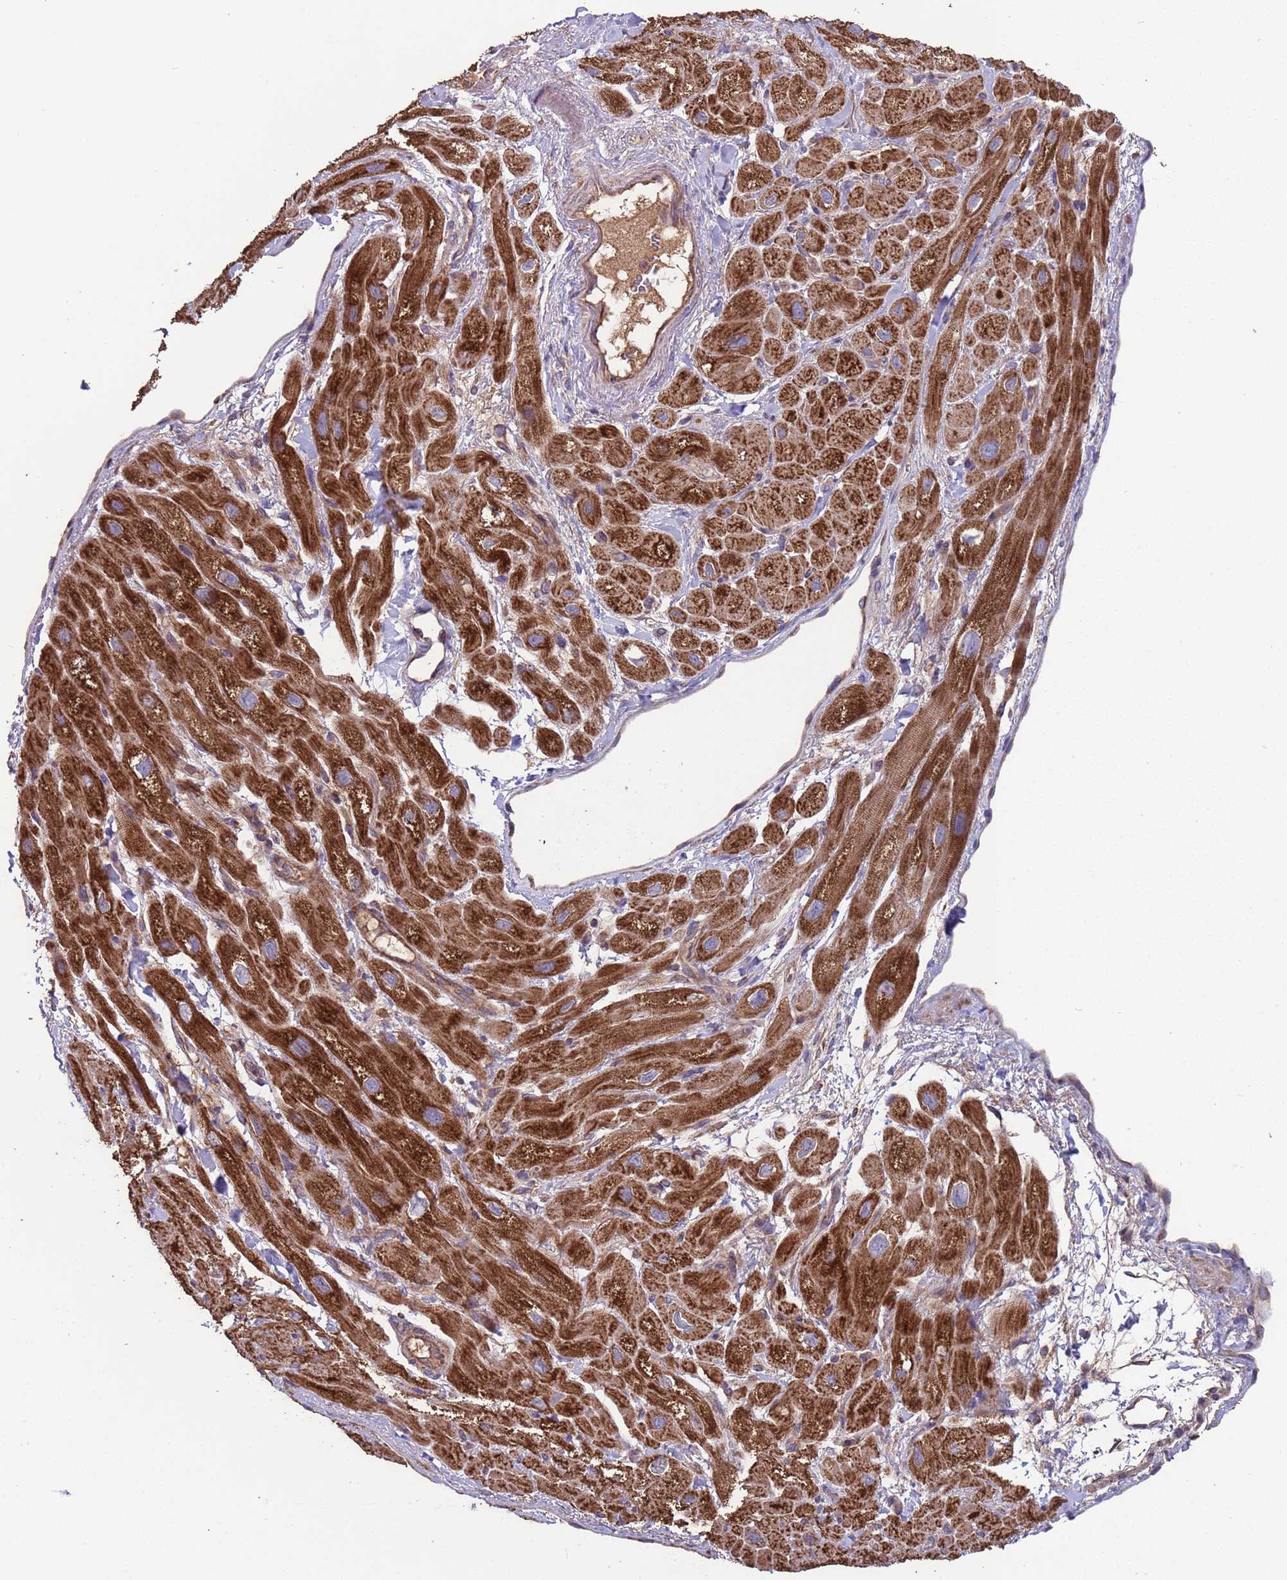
{"staining": {"intensity": "strong", "quantity": ">75%", "location": "cytoplasmic/membranous"}, "tissue": "heart muscle", "cell_type": "Cardiomyocytes", "image_type": "normal", "snomed": [{"axis": "morphology", "description": "Normal tissue, NOS"}, {"axis": "topography", "description": "Heart"}], "caption": "IHC (DAB (3,3'-diaminobenzidine)) staining of unremarkable heart muscle exhibits strong cytoplasmic/membranous protein staining in approximately >75% of cardiomyocytes.", "gene": "EEF1AKMT1", "patient": {"sex": "male", "age": 65}}